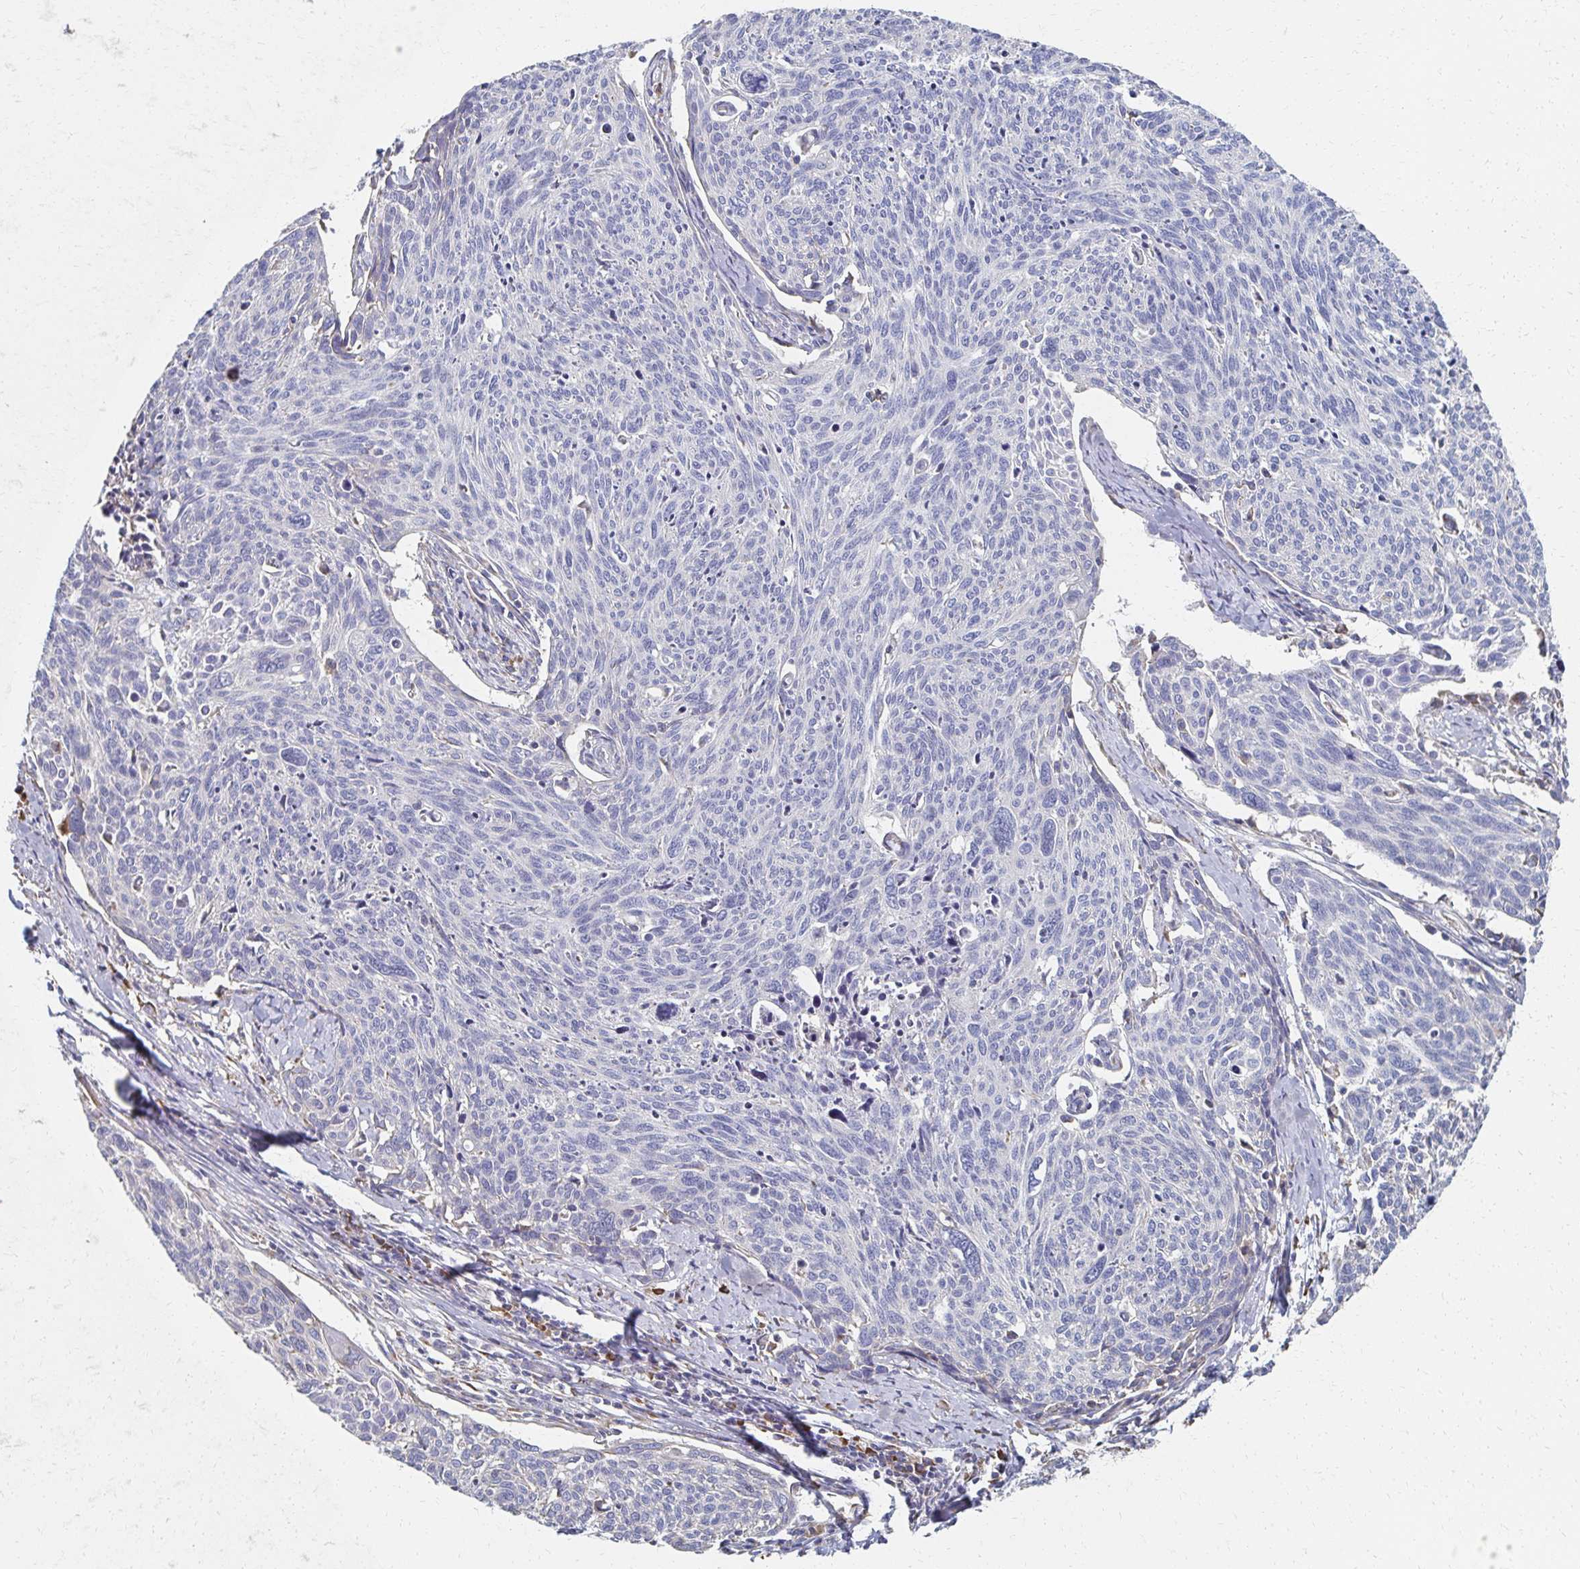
{"staining": {"intensity": "negative", "quantity": "none", "location": "none"}, "tissue": "cervical cancer", "cell_type": "Tumor cells", "image_type": "cancer", "snomed": [{"axis": "morphology", "description": "Squamous cell carcinoma, NOS"}, {"axis": "topography", "description": "Cervix"}], "caption": "This is an immunohistochemistry photomicrograph of human cervical cancer (squamous cell carcinoma). There is no positivity in tumor cells.", "gene": "ATP1A3", "patient": {"sex": "female", "age": 49}}